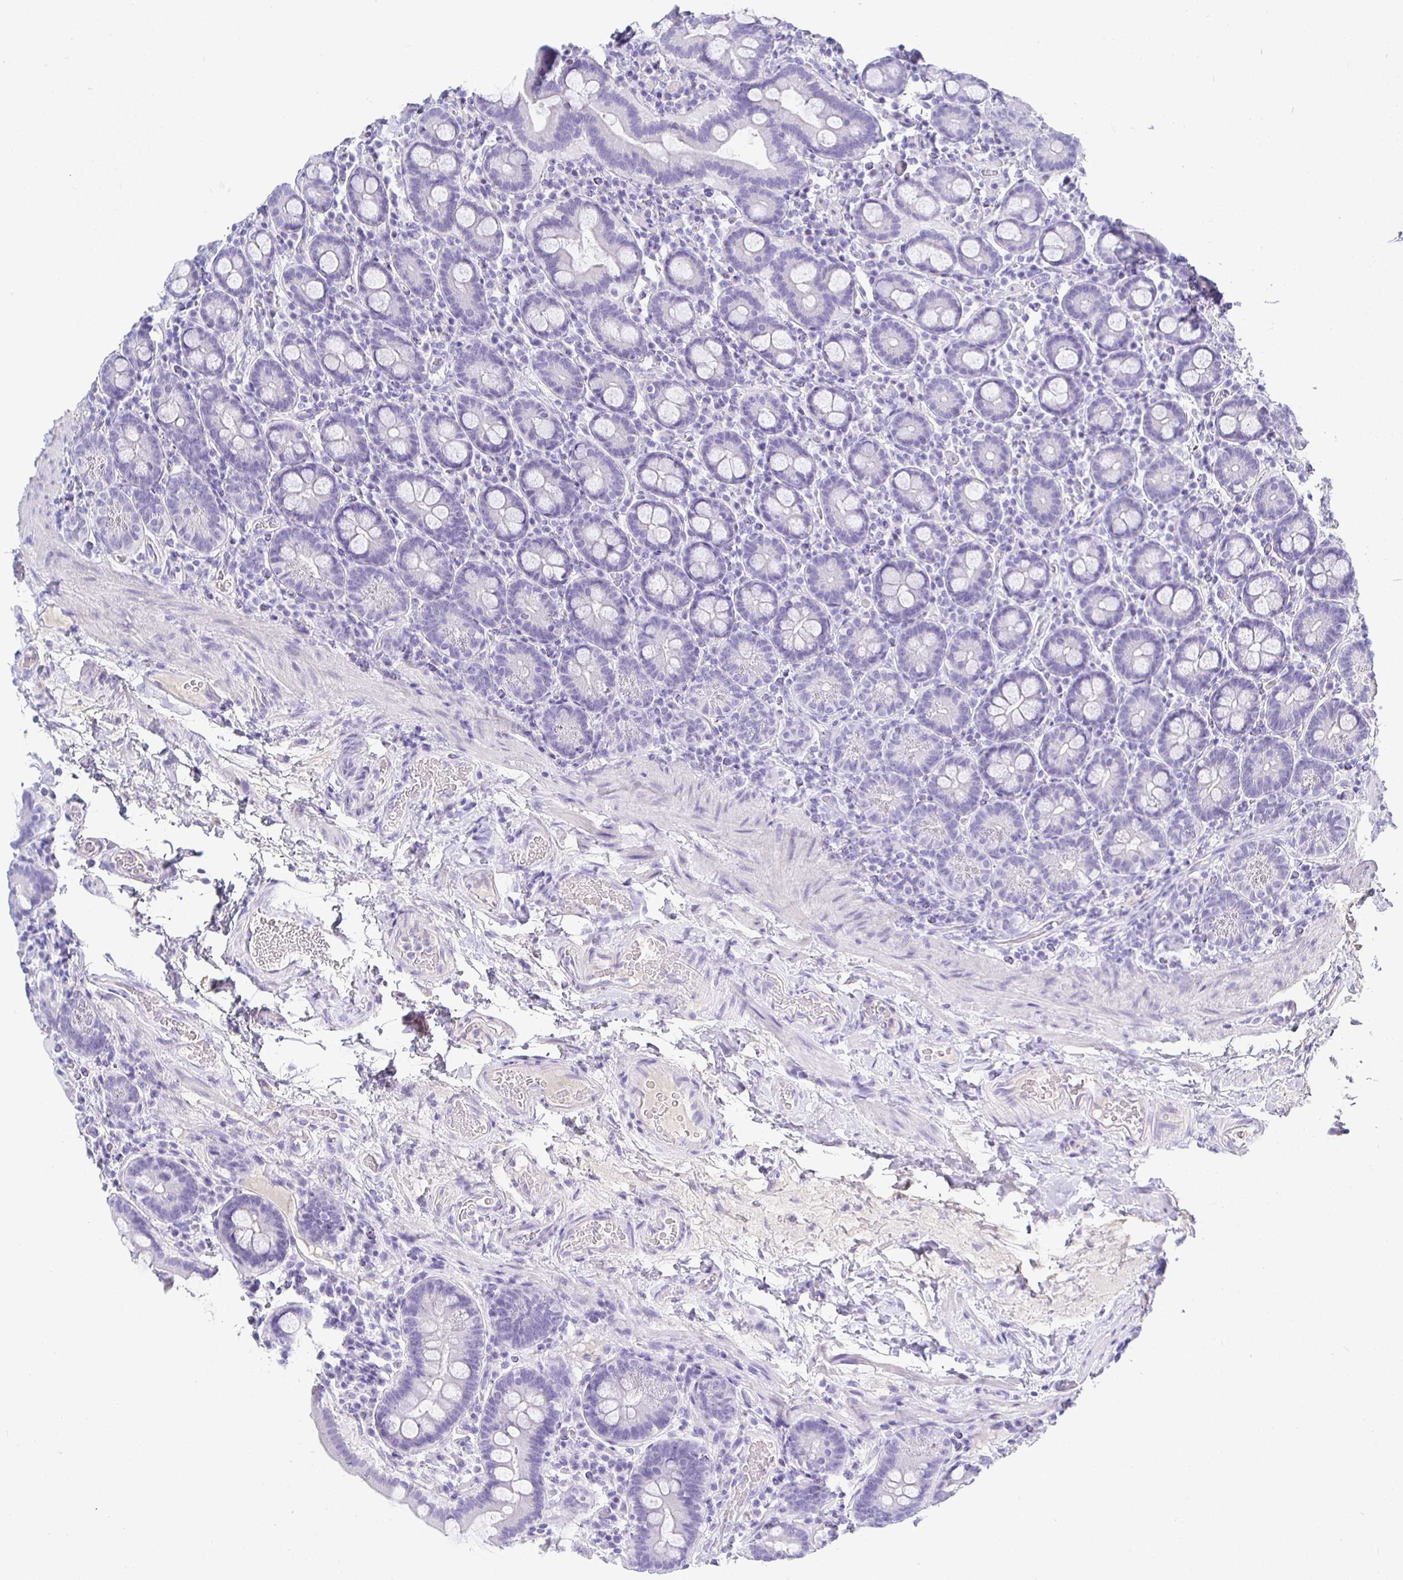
{"staining": {"intensity": "negative", "quantity": "none", "location": "none"}, "tissue": "small intestine", "cell_type": "Glandular cells", "image_type": "normal", "snomed": [{"axis": "morphology", "description": "Normal tissue, NOS"}, {"axis": "topography", "description": "Small intestine"}], "caption": "Immunohistochemical staining of unremarkable human small intestine displays no significant expression in glandular cells. (IHC, brightfield microscopy, high magnification).", "gene": "TMEM241", "patient": {"sex": "male", "age": 26}}